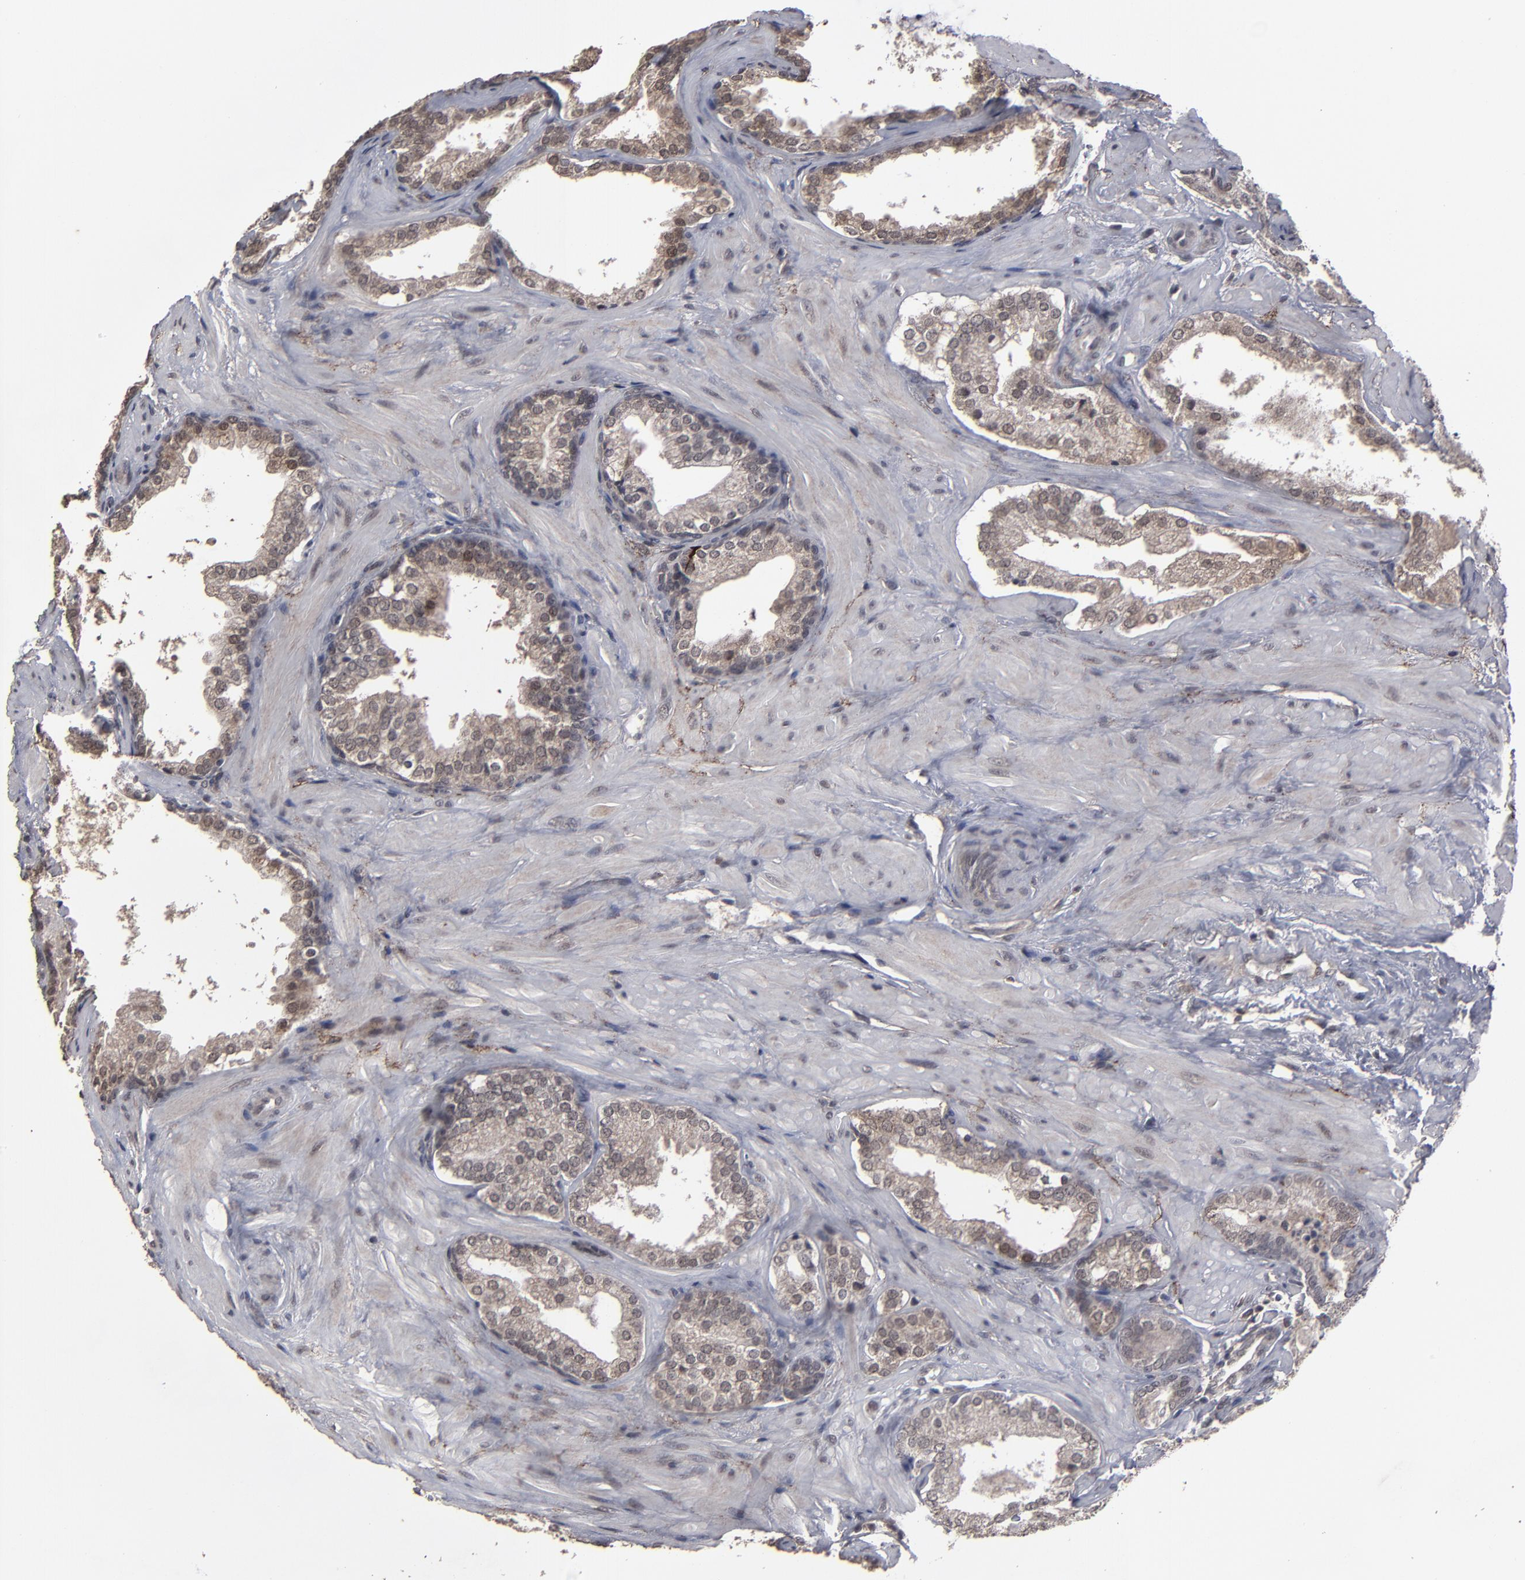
{"staining": {"intensity": "weak", "quantity": ">75%", "location": "cytoplasmic/membranous"}, "tissue": "prostate cancer", "cell_type": "Tumor cells", "image_type": "cancer", "snomed": [{"axis": "morphology", "description": "Adenocarcinoma, Low grade"}, {"axis": "topography", "description": "Prostate"}], "caption": "Immunohistochemistry (IHC) staining of prostate cancer (low-grade adenocarcinoma), which reveals low levels of weak cytoplasmic/membranous expression in about >75% of tumor cells indicating weak cytoplasmic/membranous protein staining. The staining was performed using DAB (3,3'-diaminobenzidine) (brown) for protein detection and nuclei were counterstained in hematoxylin (blue).", "gene": "SLC22A17", "patient": {"sex": "male", "age": 69}}